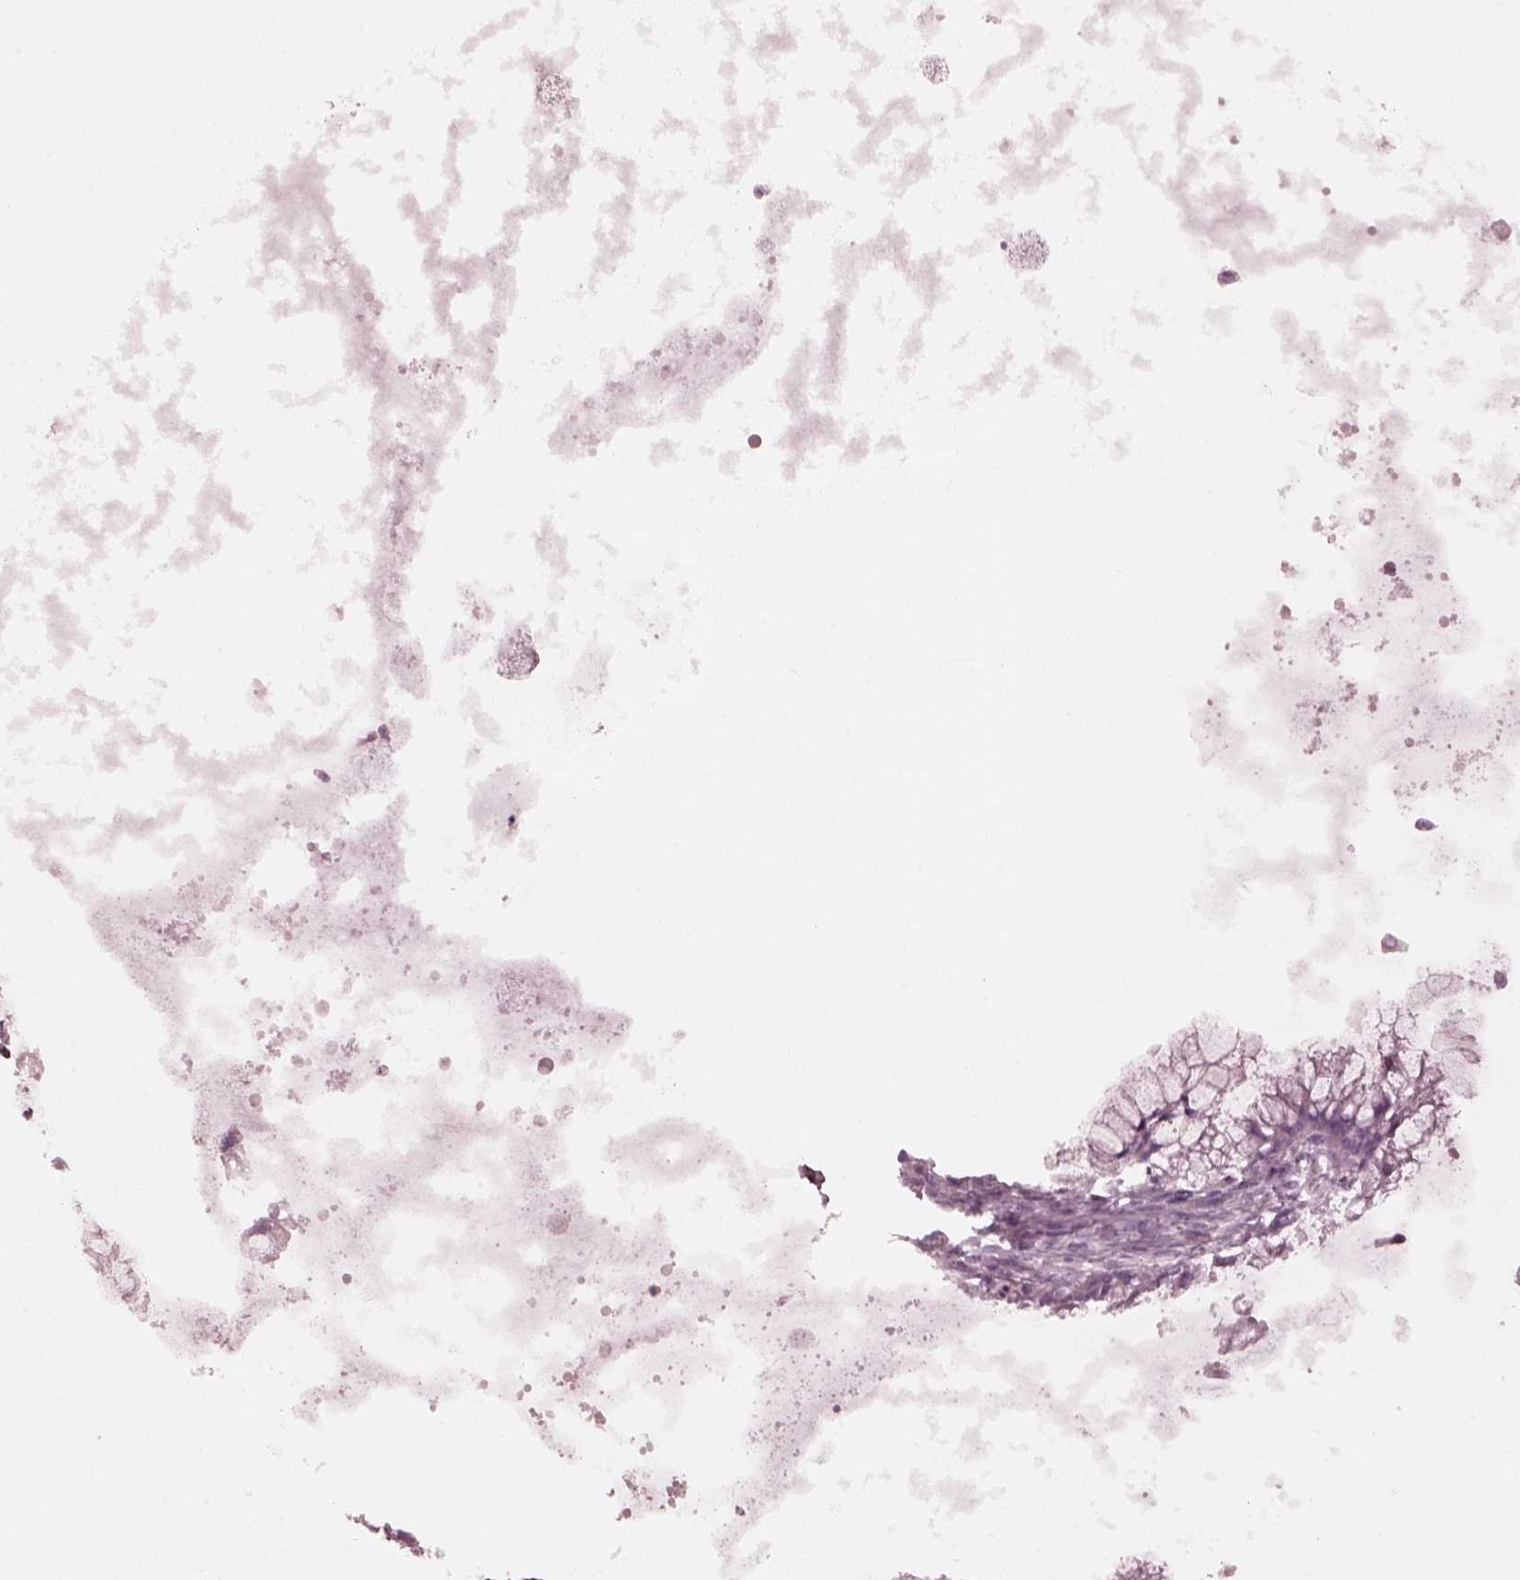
{"staining": {"intensity": "negative", "quantity": "none", "location": "none"}, "tissue": "ovarian cancer", "cell_type": "Tumor cells", "image_type": "cancer", "snomed": [{"axis": "morphology", "description": "Cystadenocarcinoma, mucinous, NOS"}, {"axis": "topography", "description": "Ovary"}], "caption": "This is an IHC histopathology image of human ovarian mucinous cystadenocarcinoma. There is no staining in tumor cells.", "gene": "KIF6", "patient": {"sex": "female", "age": 41}}